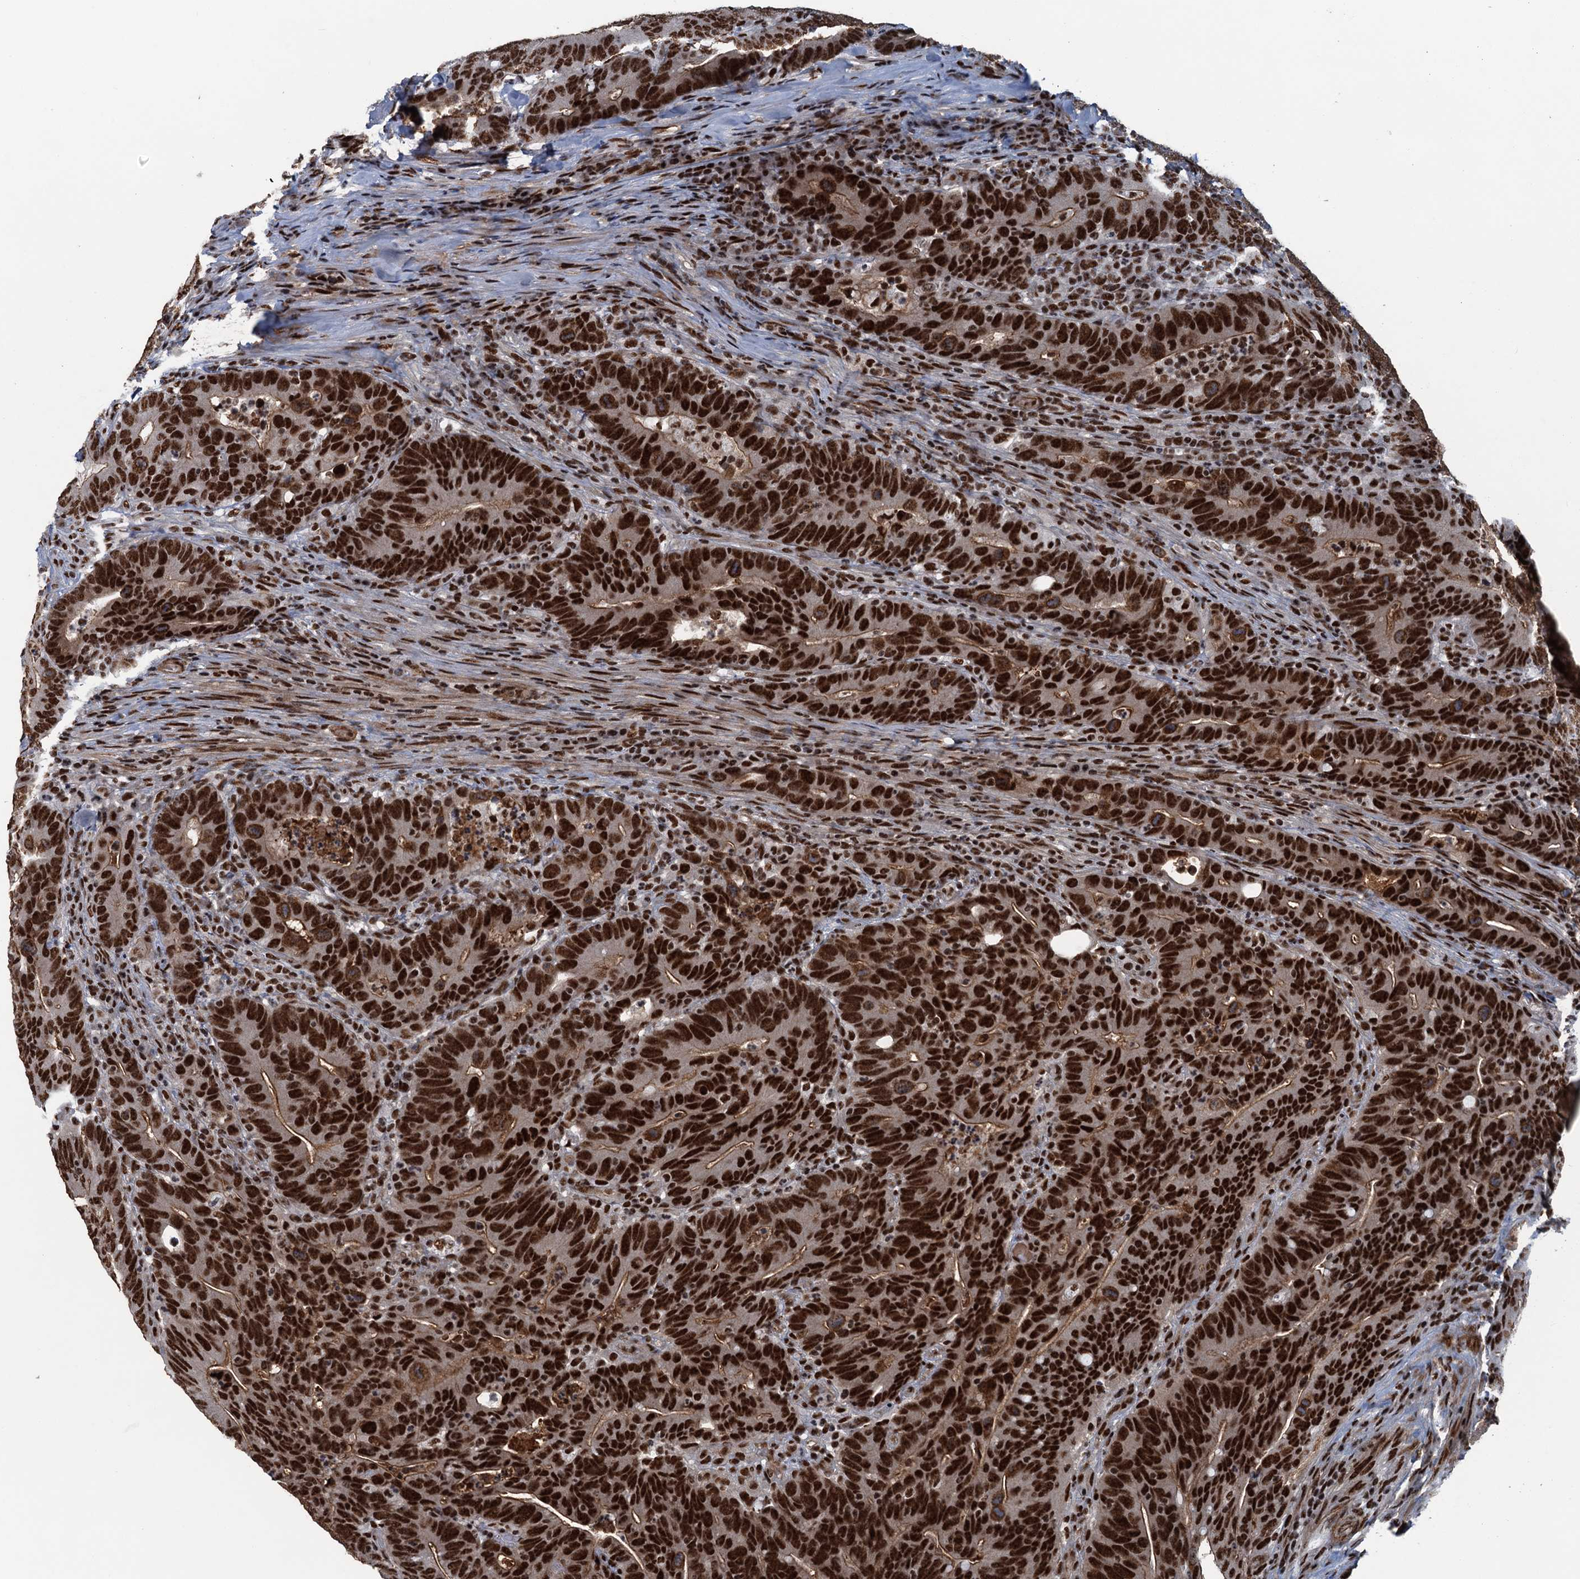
{"staining": {"intensity": "strong", "quantity": ">75%", "location": "nuclear"}, "tissue": "colorectal cancer", "cell_type": "Tumor cells", "image_type": "cancer", "snomed": [{"axis": "morphology", "description": "Adenocarcinoma, NOS"}, {"axis": "topography", "description": "Colon"}], "caption": "A high-resolution photomicrograph shows IHC staining of adenocarcinoma (colorectal), which demonstrates strong nuclear expression in about >75% of tumor cells. (IHC, brightfield microscopy, high magnification).", "gene": "ZC3H18", "patient": {"sex": "female", "age": 66}}